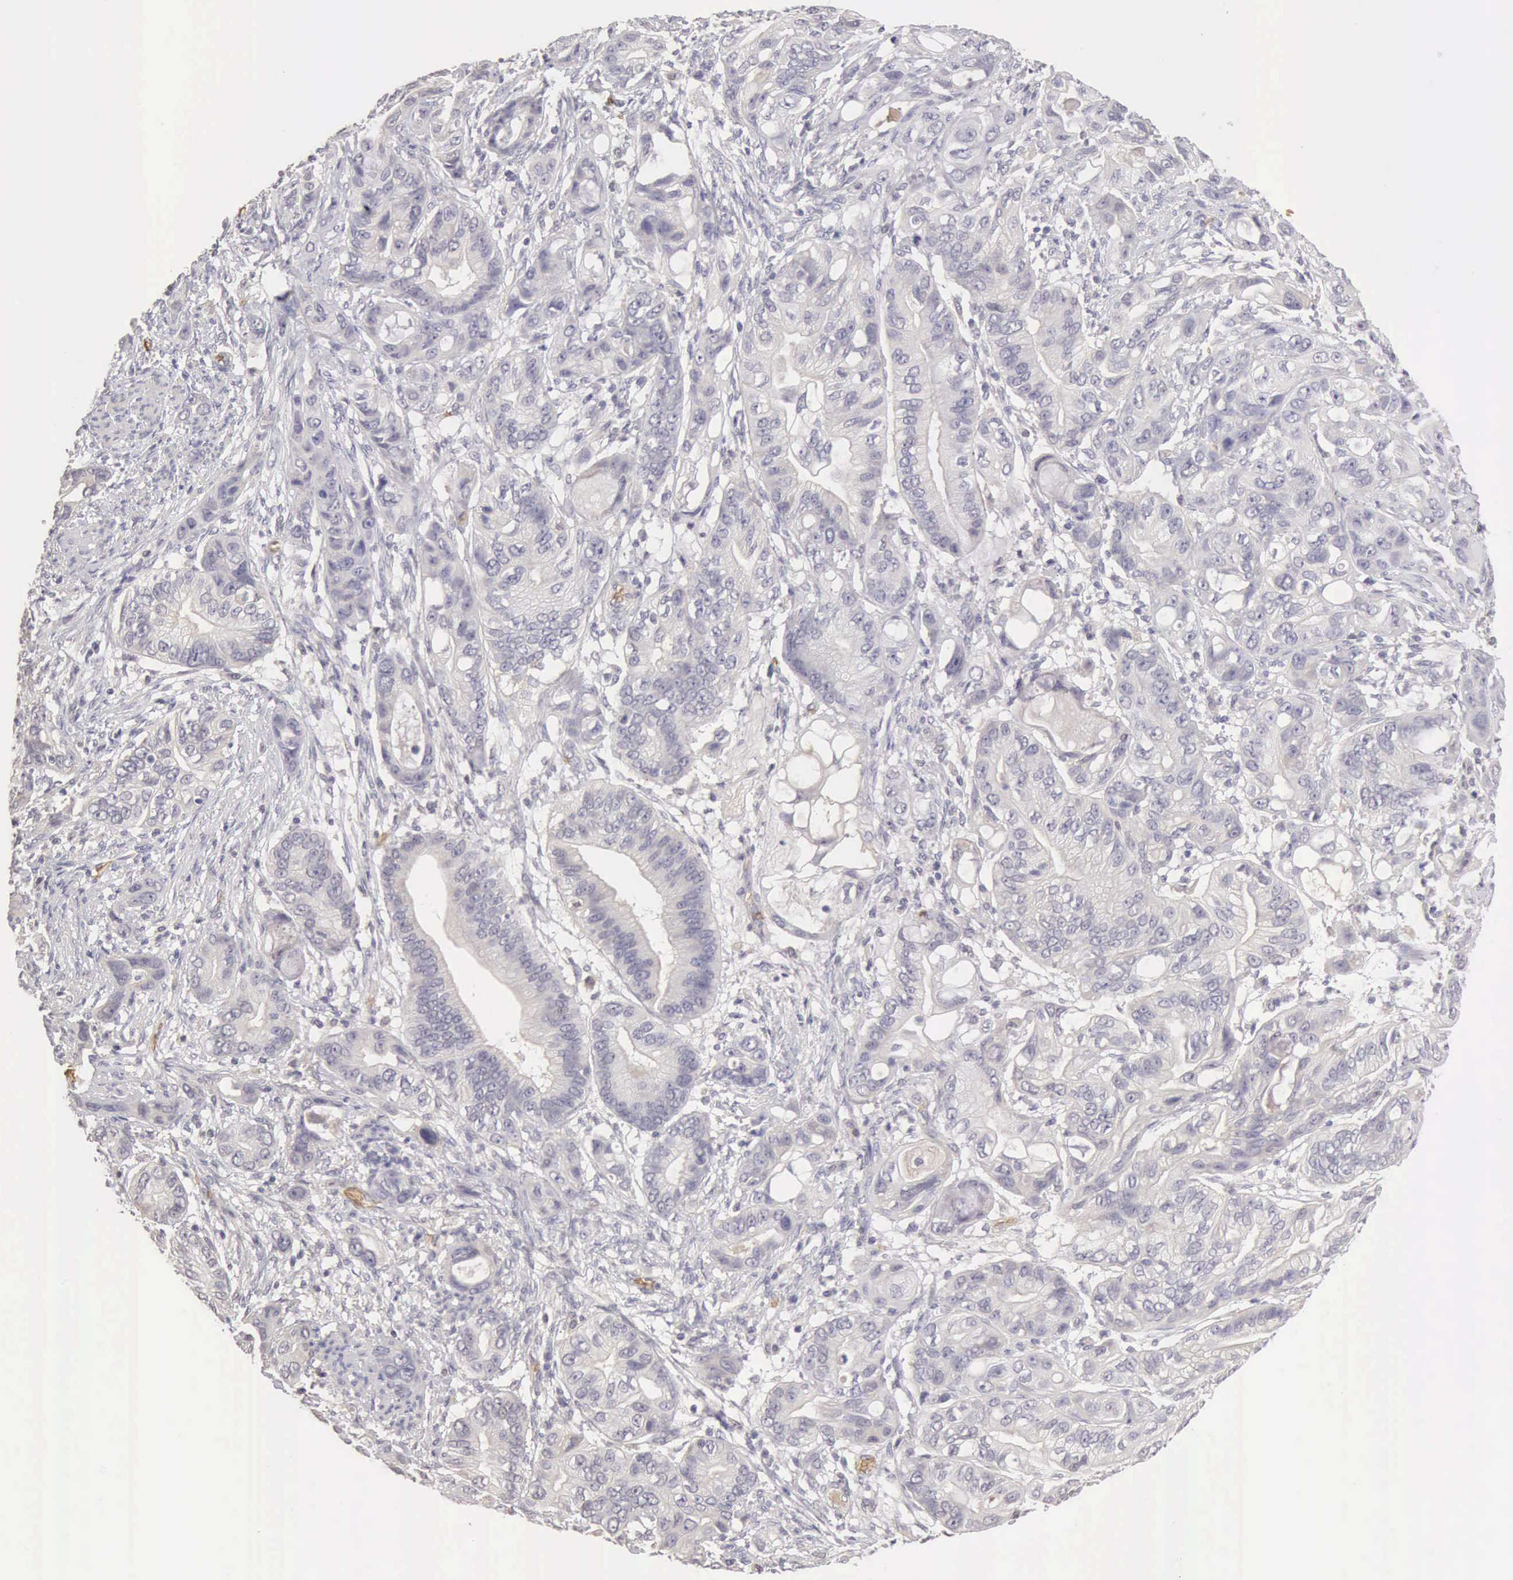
{"staining": {"intensity": "negative", "quantity": "none", "location": "none"}, "tissue": "stomach cancer", "cell_type": "Tumor cells", "image_type": "cancer", "snomed": [{"axis": "morphology", "description": "Adenocarcinoma, NOS"}, {"axis": "topography", "description": "Stomach, upper"}], "caption": "The micrograph demonstrates no significant positivity in tumor cells of stomach adenocarcinoma.", "gene": "CFI", "patient": {"sex": "male", "age": 47}}